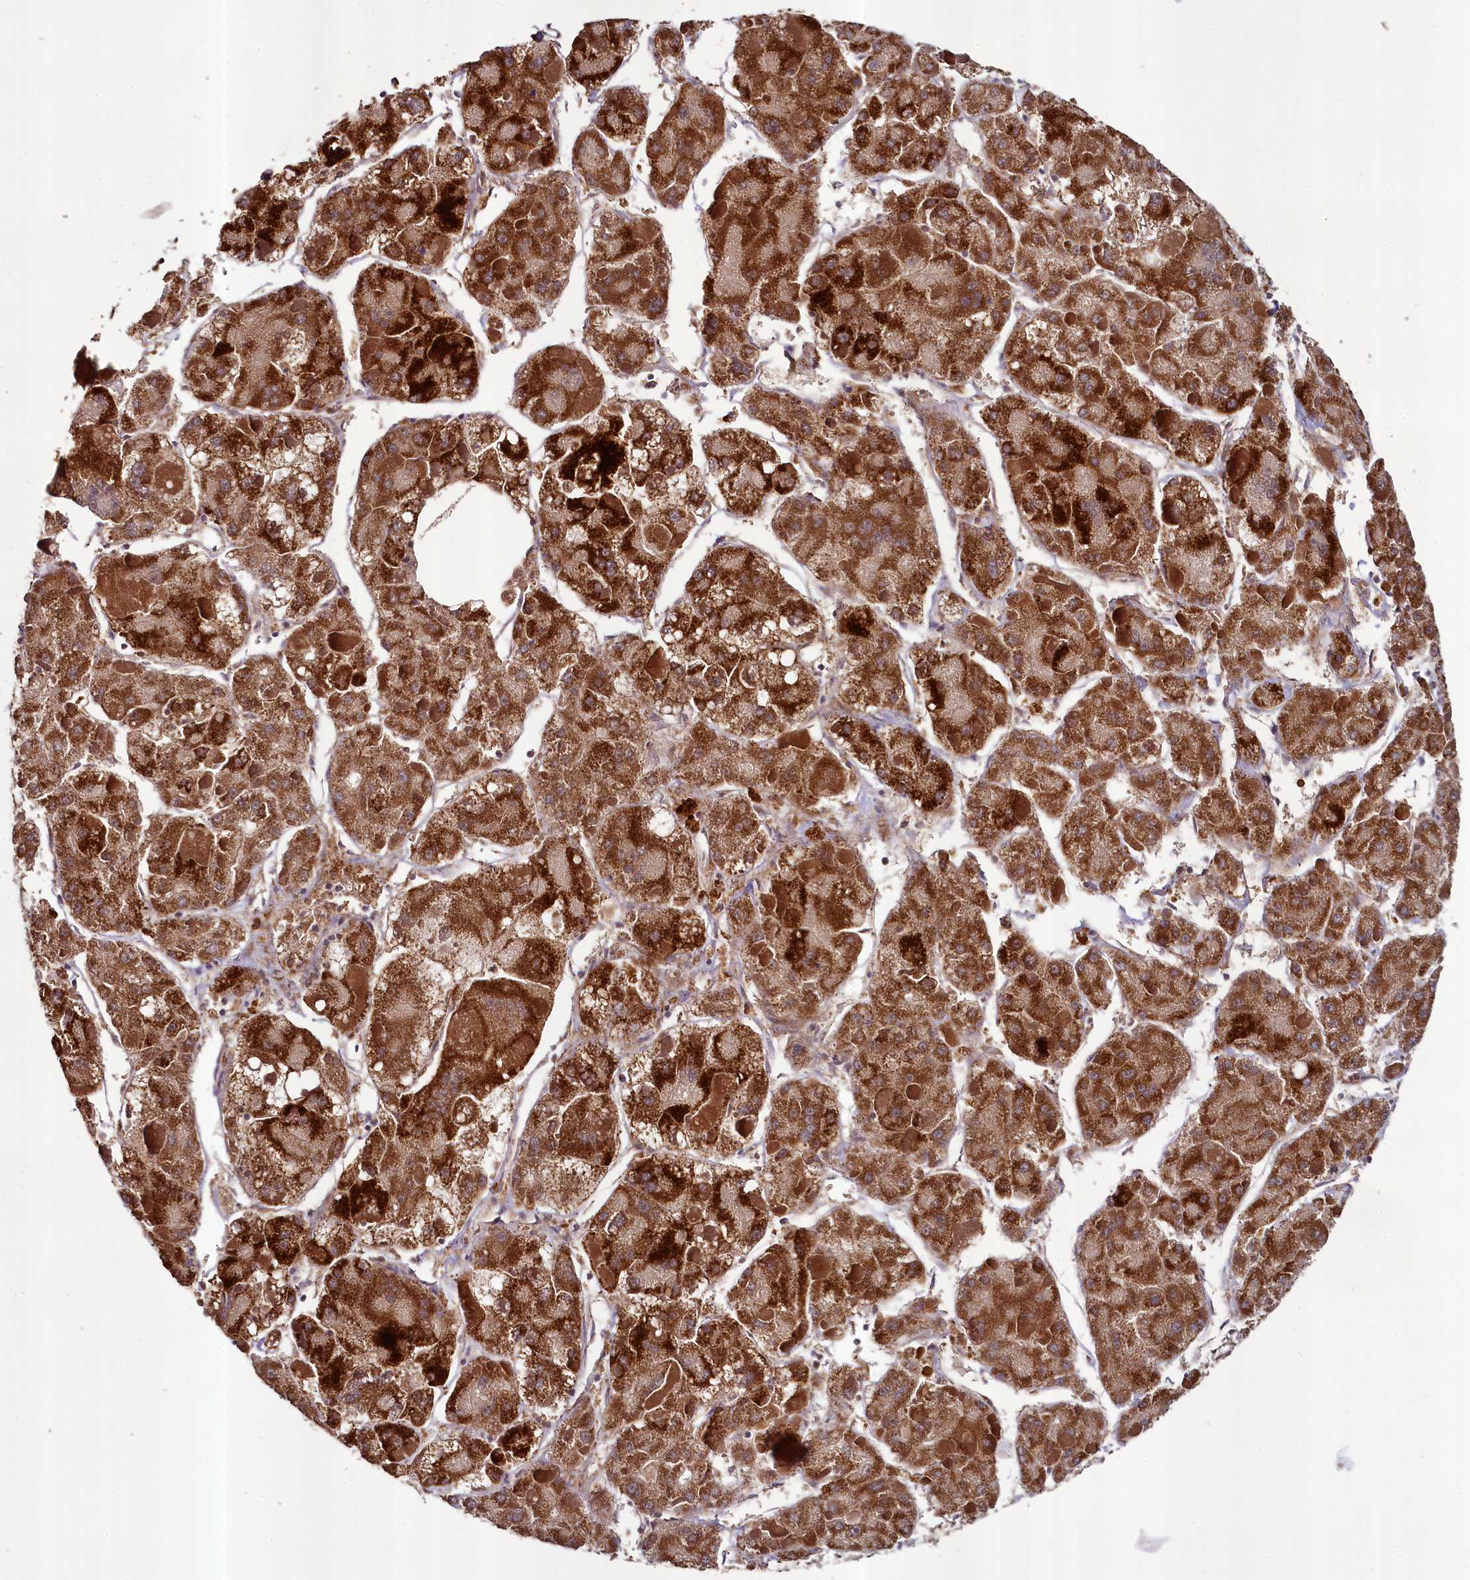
{"staining": {"intensity": "strong", "quantity": ">75%", "location": "cytoplasmic/membranous"}, "tissue": "liver cancer", "cell_type": "Tumor cells", "image_type": "cancer", "snomed": [{"axis": "morphology", "description": "Carcinoma, Hepatocellular, NOS"}, {"axis": "topography", "description": "Liver"}], "caption": "Immunohistochemical staining of human liver cancer (hepatocellular carcinoma) reveals strong cytoplasmic/membranous protein expression in about >75% of tumor cells.", "gene": "METTL4", "patient": {"sex": "female", "age": 73}}